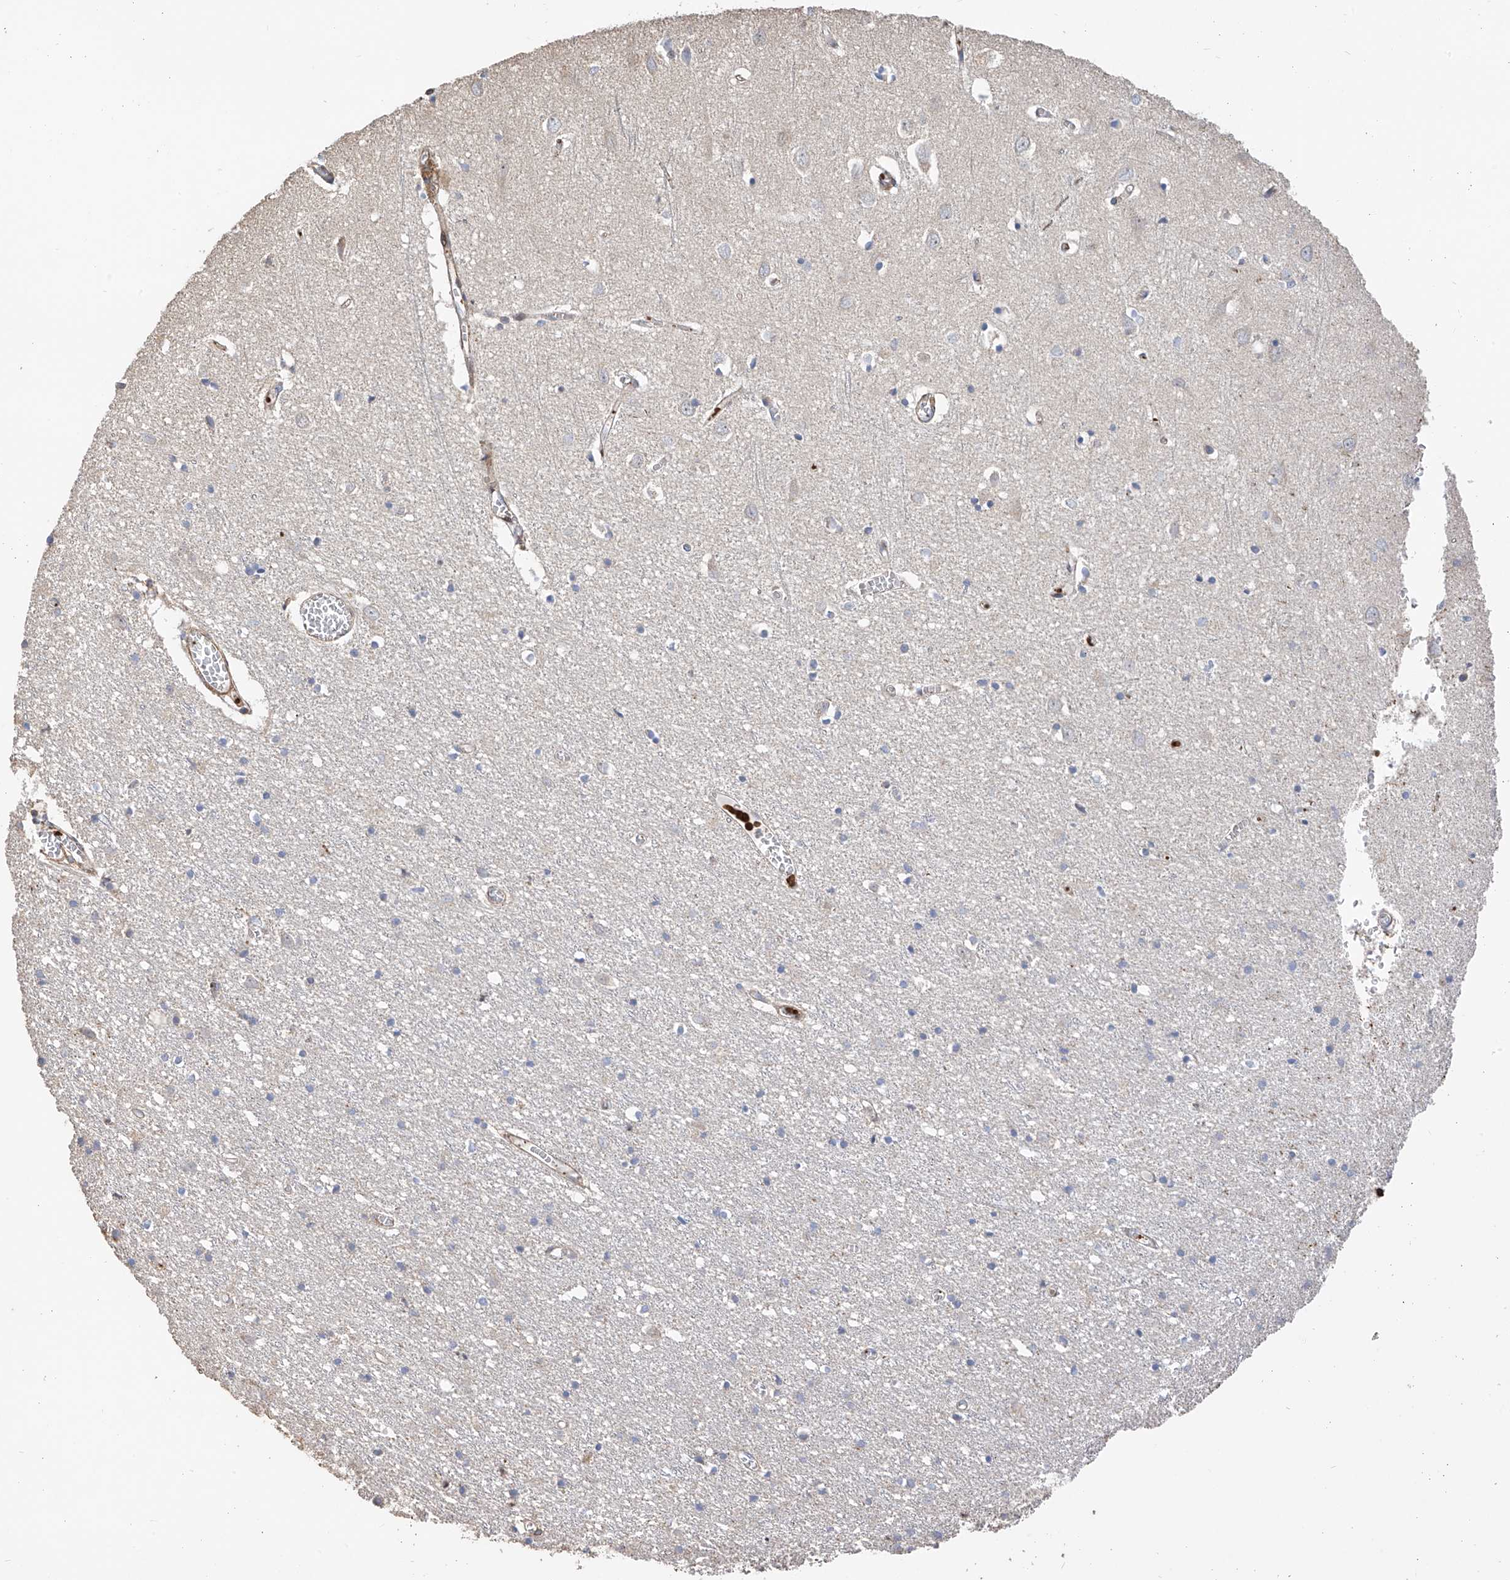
{"staining": {"intensity": "weak", "quantity": "25%-75%", "location": "cytoplasmic/membranous"}, "tissue": "cerebral cortex", "cell_type": "Endothelial cells", "image_type": "normal", "snomed": [{"axis": "morphology", "description": "Normal tissue, NOS"}, {"axis": "topography", "description": "Cerebral cortex"}], "caption": "A low amount of weak cytoplasmic/membranous positivity is present in about 25%-75% of endothelial cells in normal cerebral cortex.", "gene": "SLC43A3", "patient": {"sex": "female", "age": 64}}